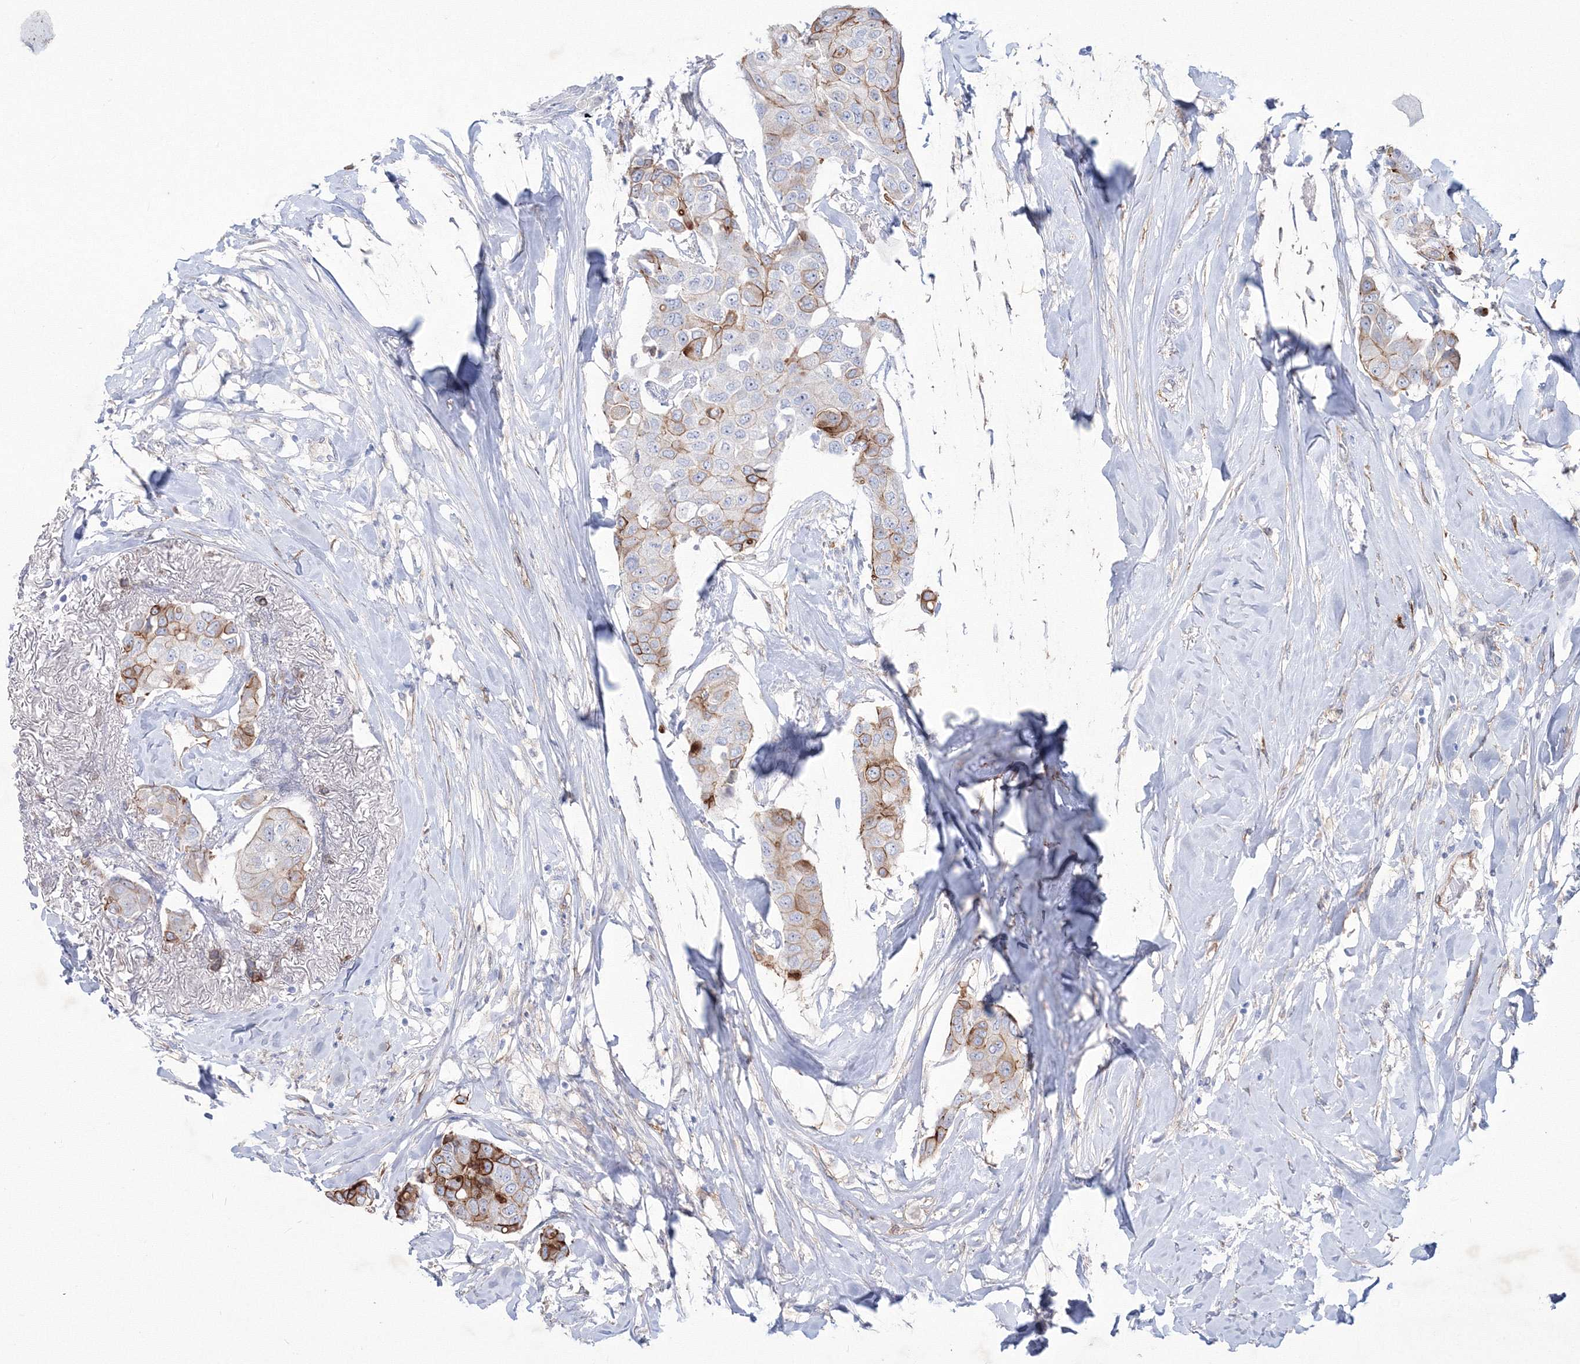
{"staining": {"intensity": "moderate", "quantity": "25%-75%", "location": "cytoplasmic/membranous"}, "tissue": "breast cancer", "cell_type": "Tumor cells", "image_type": "cancer", "snomed": [{"axis": "morphology", "description": "Duct carcinoma"}, {"axis": "topography", "description": "Breast"}], "caption": "This is an image of IHC staining of breast intraductal carcinoma, which shows moderate expression in the cytoplasmic/membranous of tumor cells.", "gene": "TMEM139", "patient": {"sex": "female", "age": 80}}